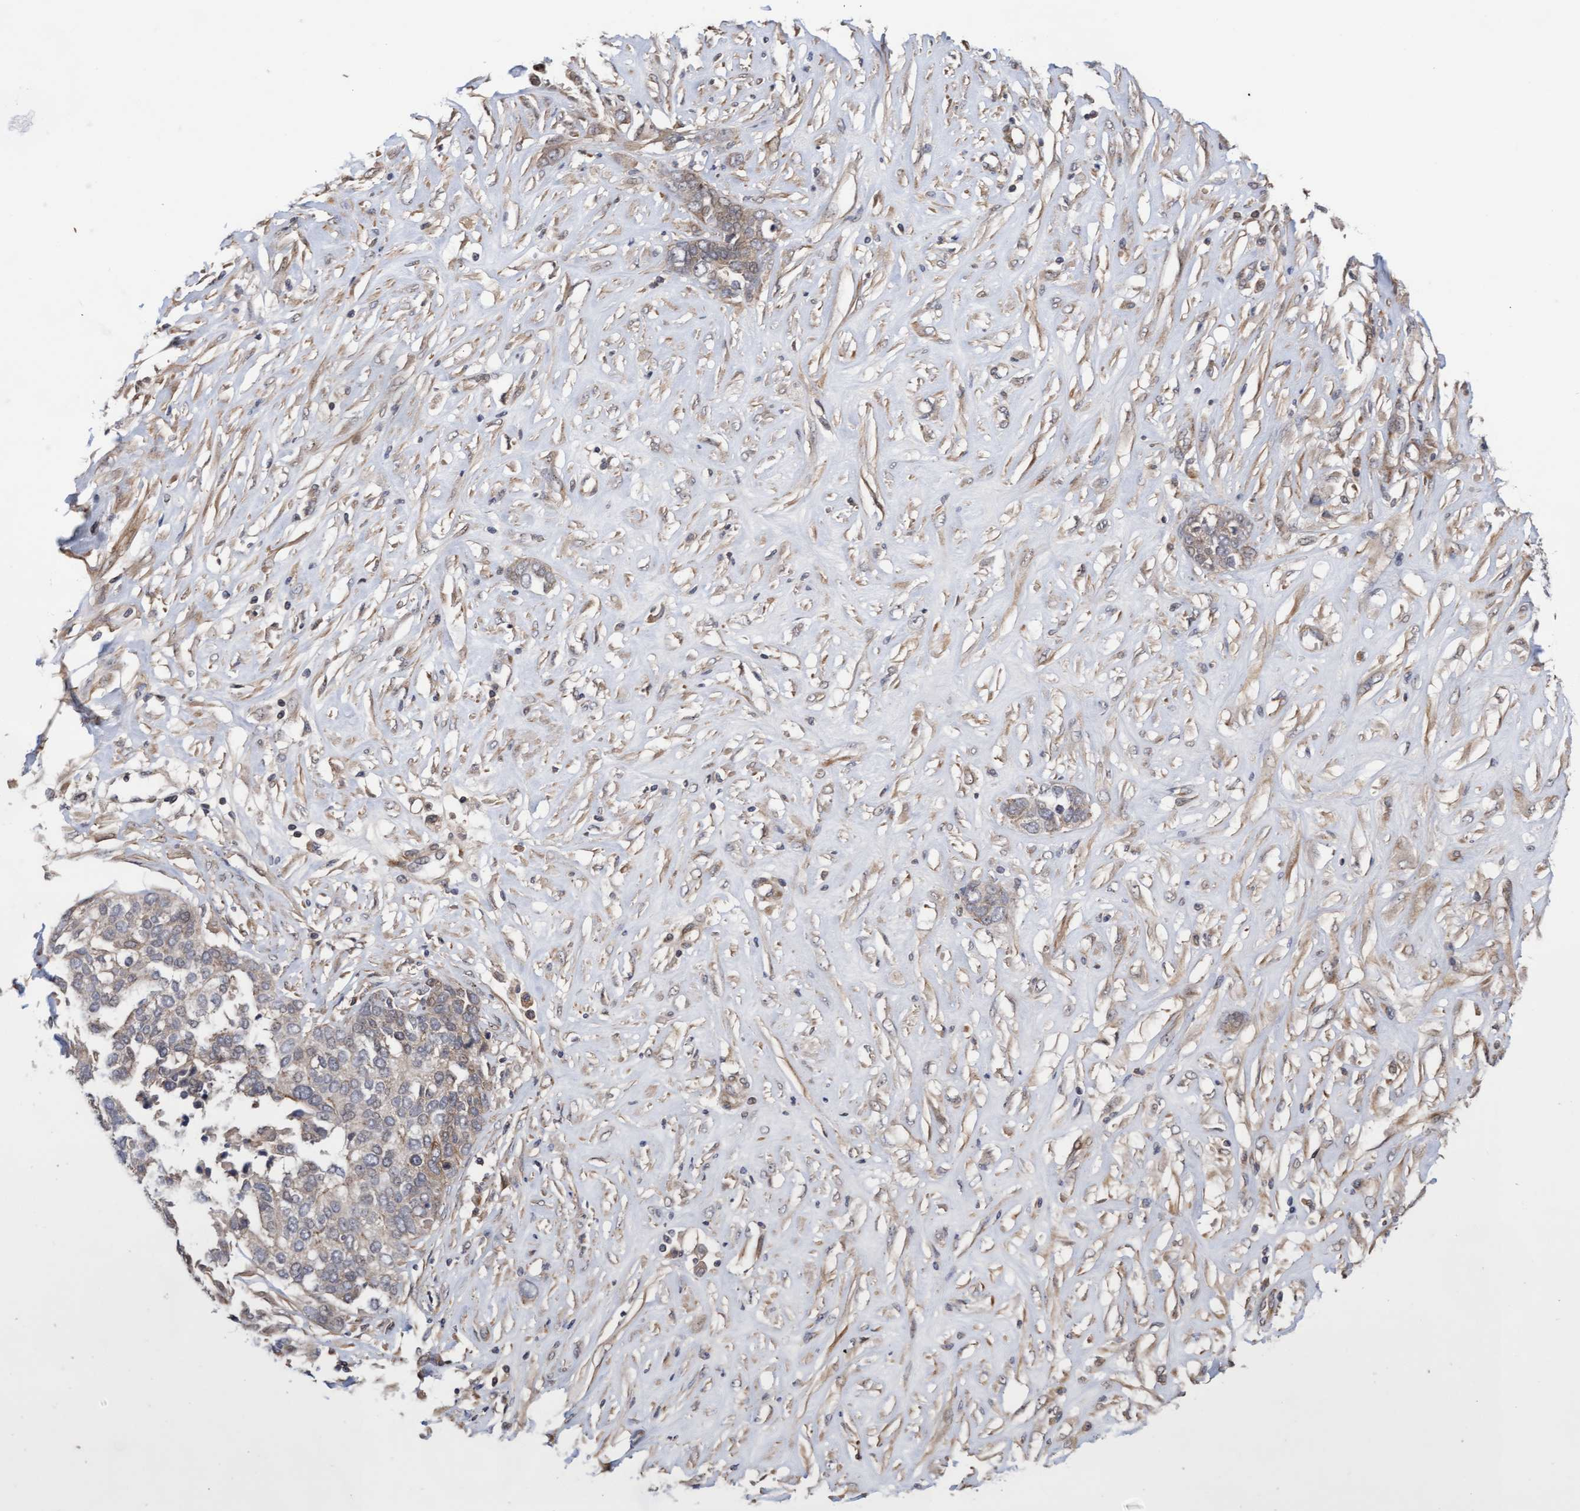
{"staining": {"intensity": "weak", "quantity": "<25%", "location": "cytoplasmic/membranous"}, "tissue": "ovarian cancer", "cell_type": "Tumor cells", "image_type": "cancer", "snomed": [{"axis": "morphology", "description": "Cystadenocarcinoma, serous, NOS"}, {"axis": "topography", "description": "Ovary"}], "caption": "The histopathology image reveals no significant expression in tumor cells of ovarian cancer.", "gene": "COBL", "patient": {"sex": "female", "age": 44}}